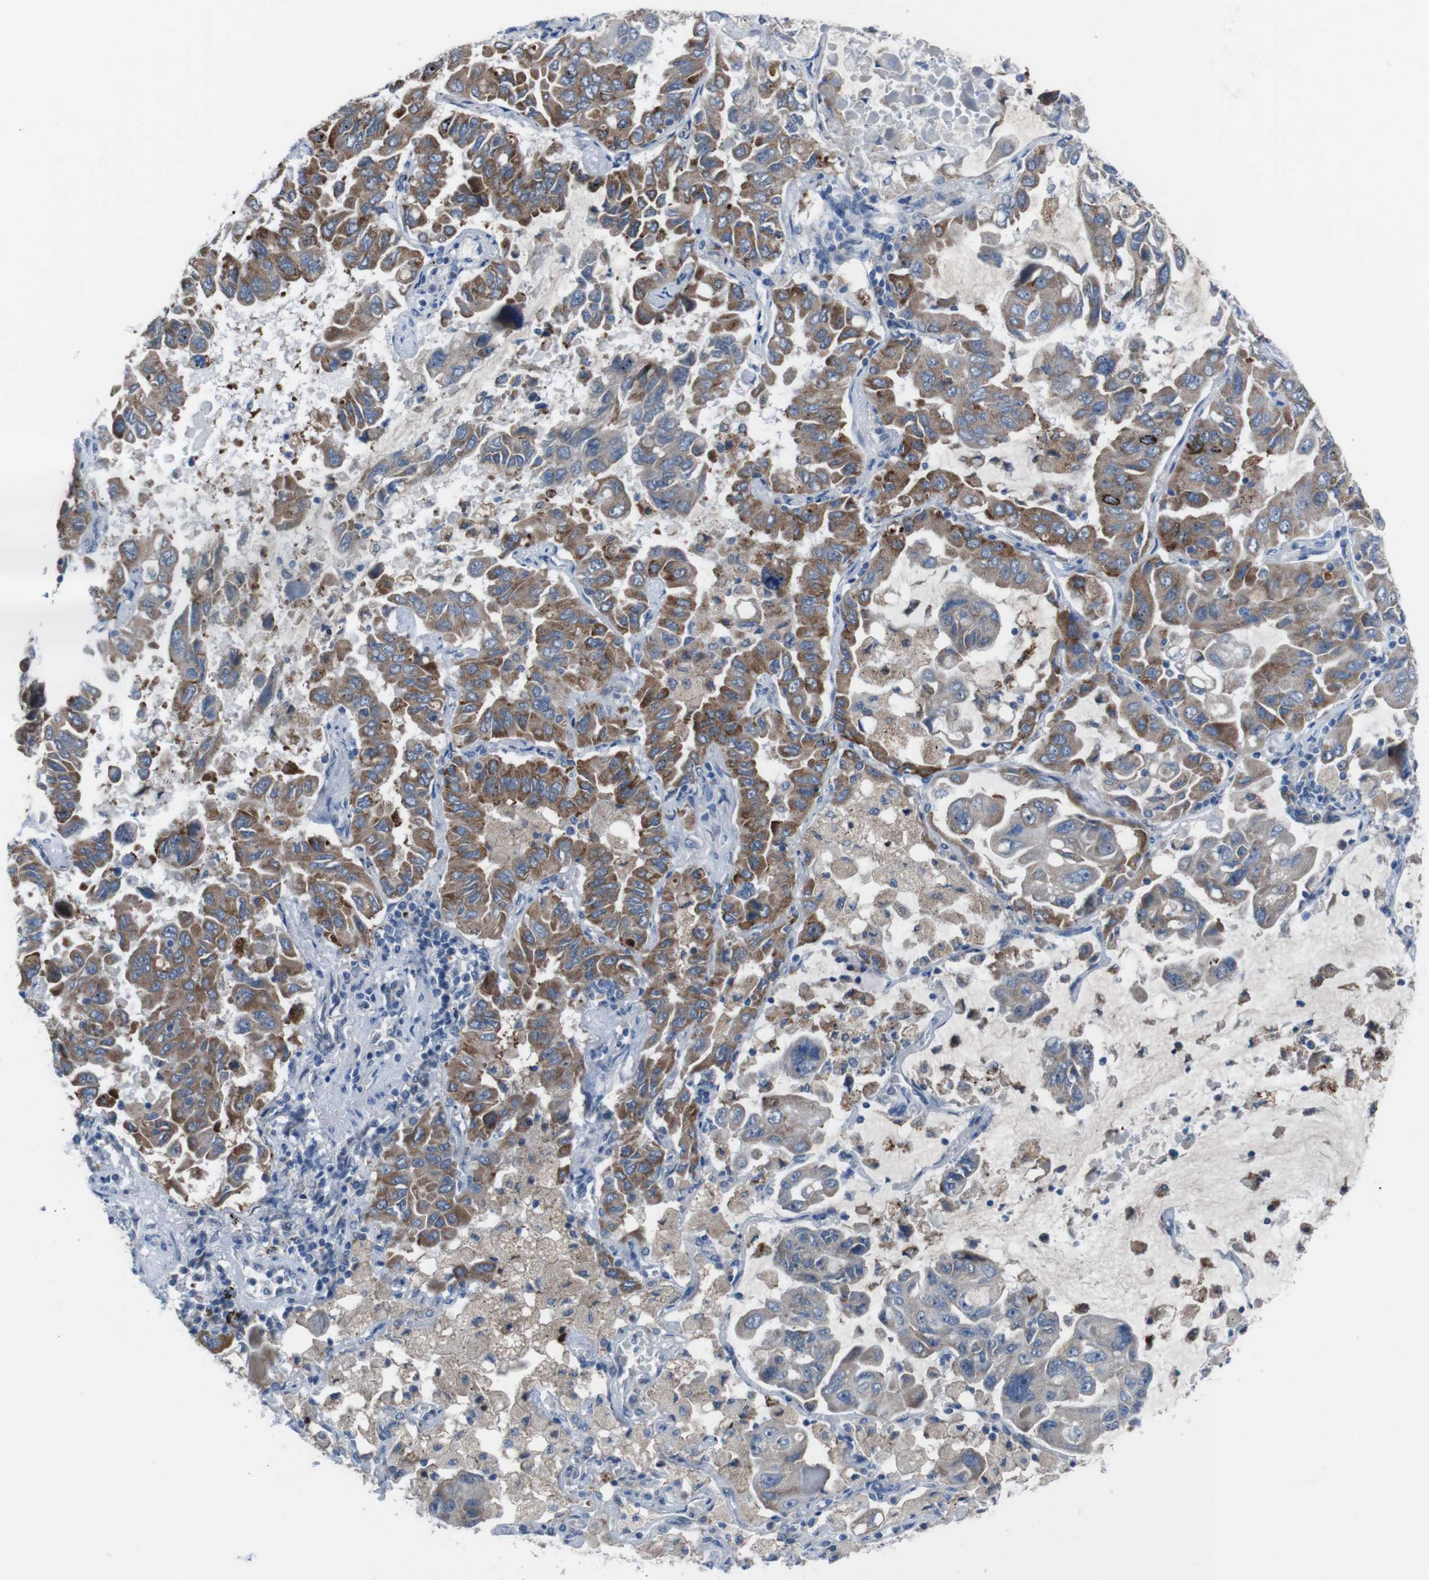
{"staining": {"intensity": "moderate", "quantity": ">75%", "location": "cytoplasmic/membranous"}, "tissue": "lung cancer", "cell_type": "Tumor cells", "image_type": "cancer", "snomed": [{"axis": "morphology", "description": "Adenocarcinoma, NOS"}, {"axis": "topography", "description": "Lung"}], "caption": "Approximately >75% of tumor cells in lung cancer demonstrate moderate cytoplasmic/membranous protein expression as visualized by brown immunohistochemical staining.", "gene": "CDH22", "patient": {"sex": "male", "age": 64}}